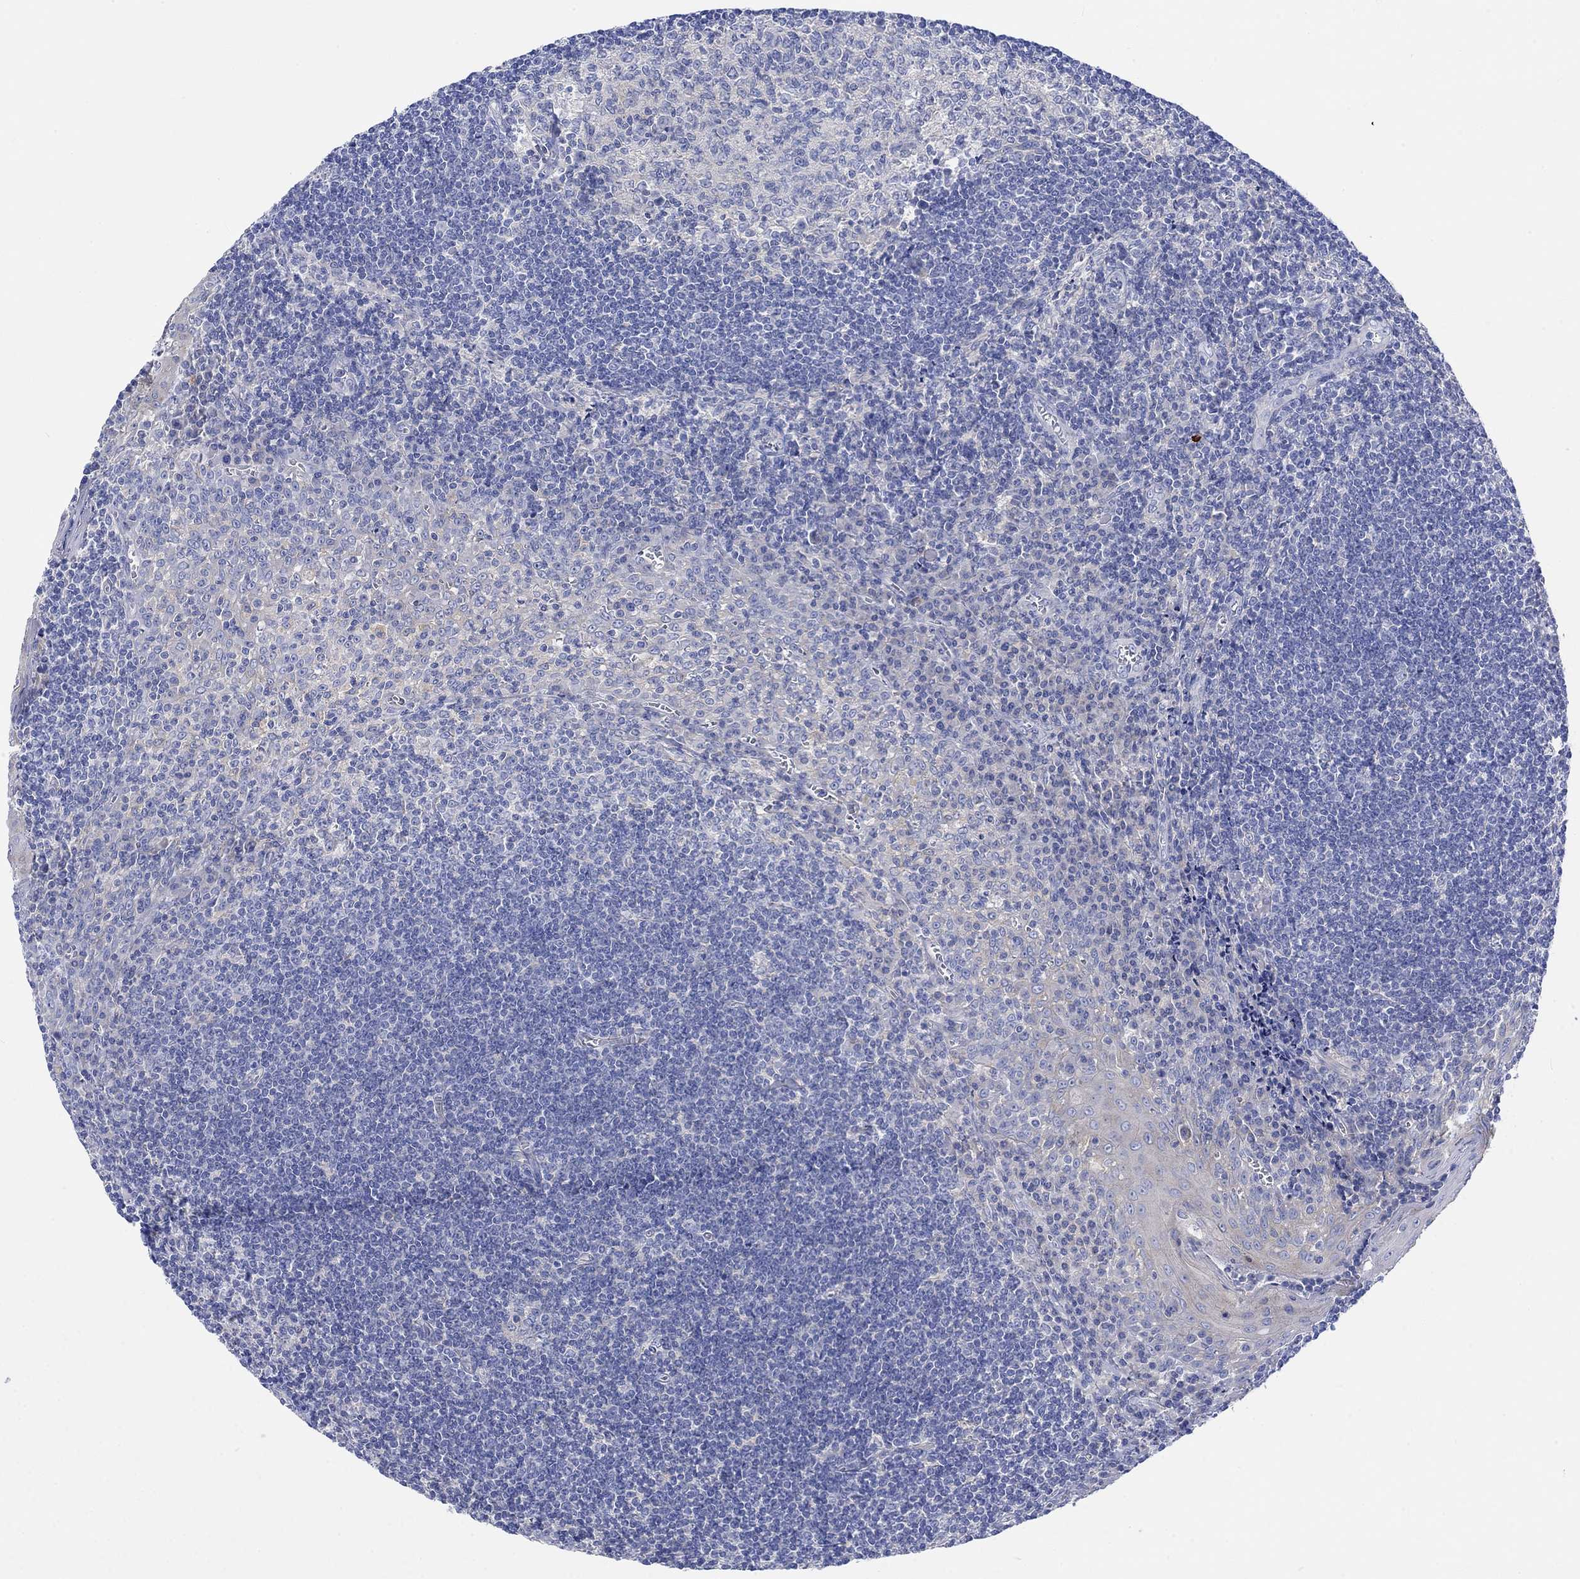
{"staining": {"intensity": "negative", "quantity": "none", "location": "none"}, "tissue": "tonsil", "cell_type": "Germinal center cells", "image_type": "normal", "snomed": [{"axis": "morphology", "description": "Normal tissue, NOS"}, {"axis": "topography", "description": "Tonsil"}], "caption": "Immunohistochemistry of unremarkable tonsil displays no positivity in germinal center cells.", "gene": "REEP6", "patient": {"sex": "male", "age": 33}}